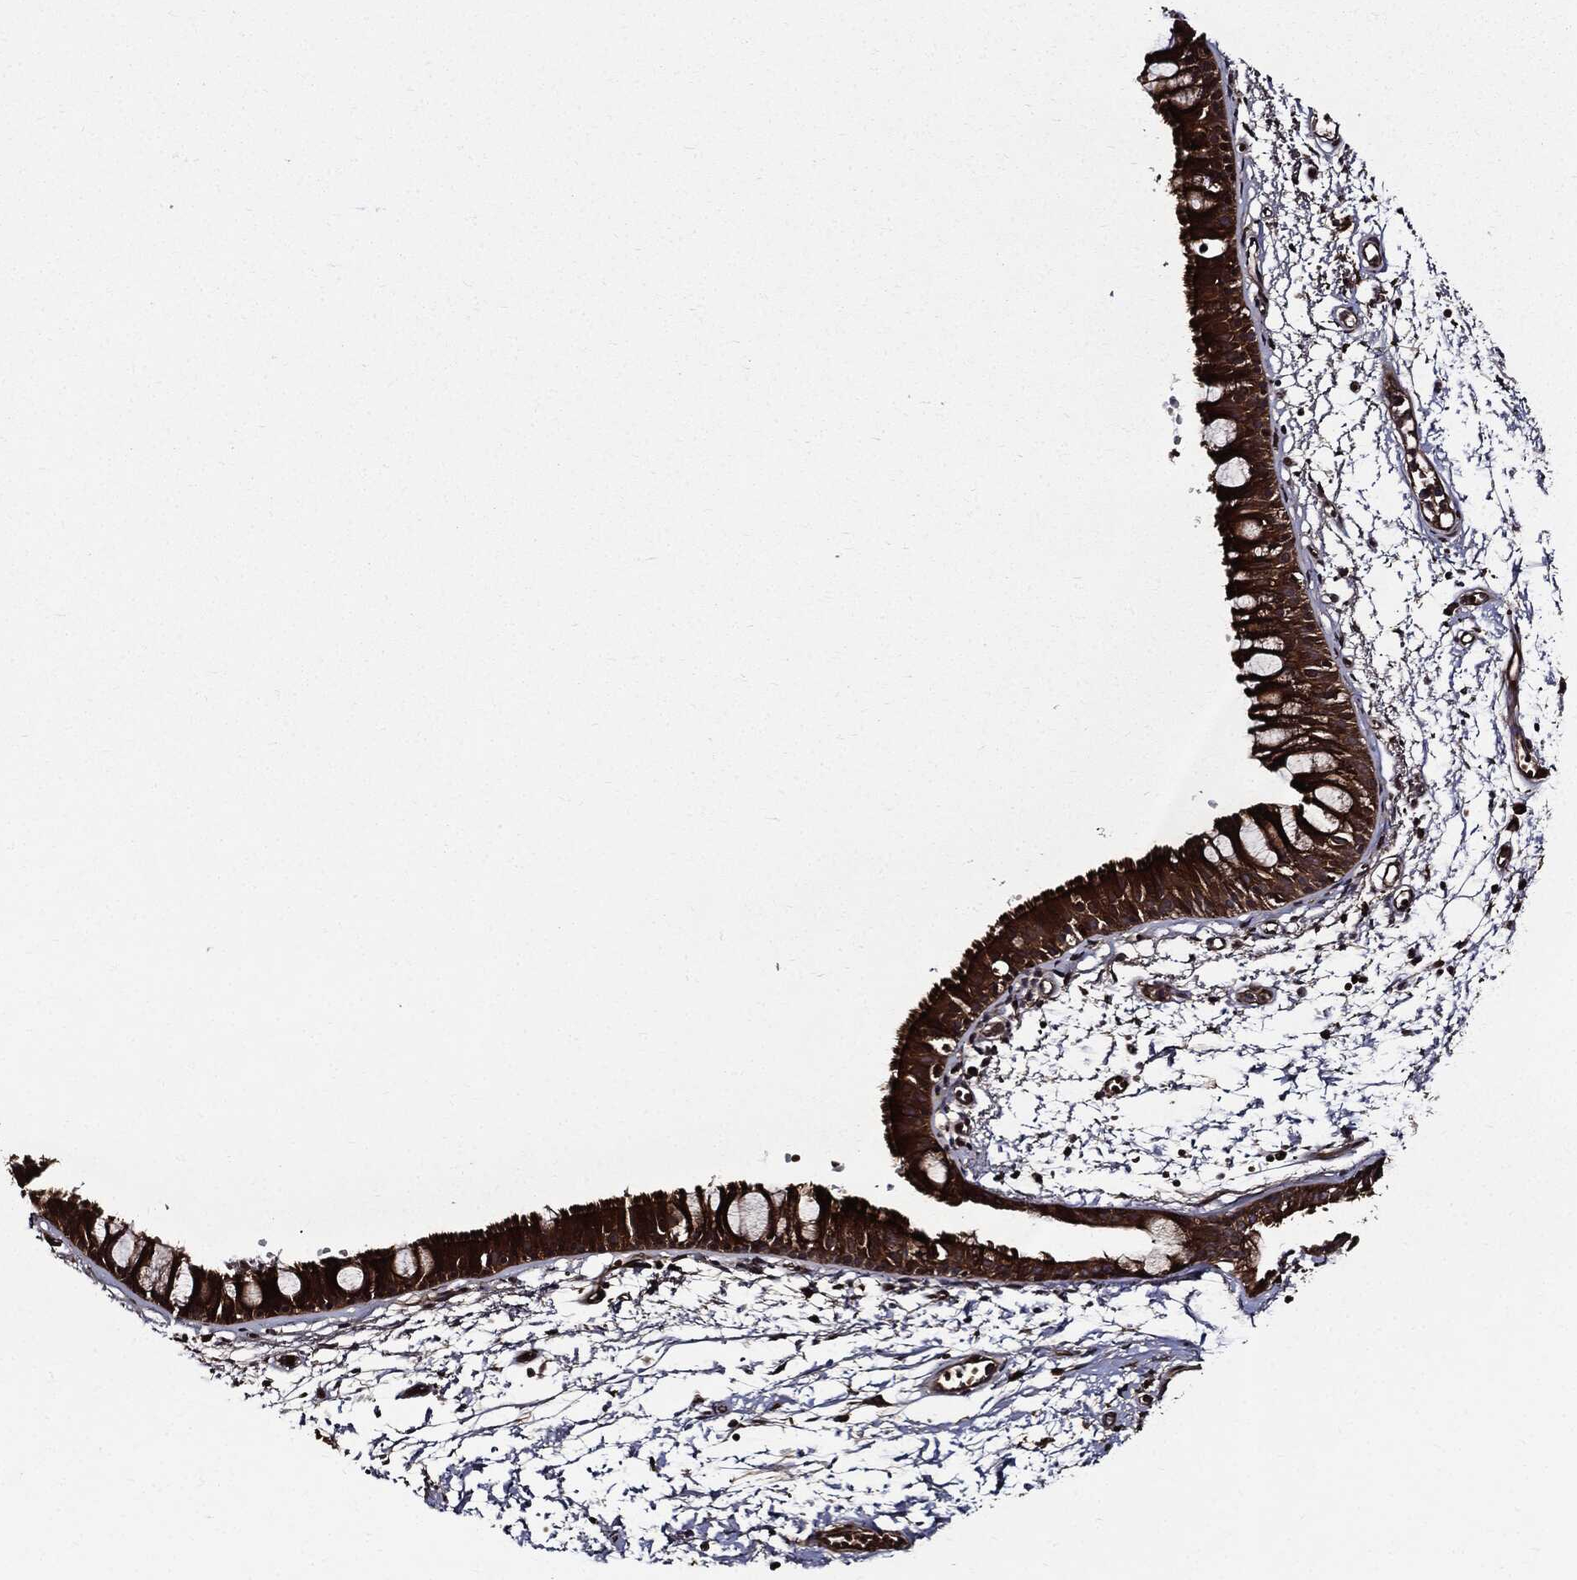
{"staining": {"intensity": "strong", "quantity": ">75%", "location": "cytoplasmic/membranous"}, "tissue": "bronchus", "cell_type": "Respiratory epithelial cells", "image_type": "normal", "snomed": [{"axis": "morphology", "description": "Normal tissue, NOS"}, {"axis": "topography", "description": "Cartilage tissue"}, {"axis": "topography", "description": "Bronchus"}], "caption": "The photomicrograph reveals a brown stain indicating the presence of a protein in the cytoplasmic/membranous of respiratory epithelial cells in bronchus. The protein of interest is shown in brown color, while the nuclei are stained blue.", "gene": "HTT", "patient": {"sex": "male", "age": 66}}